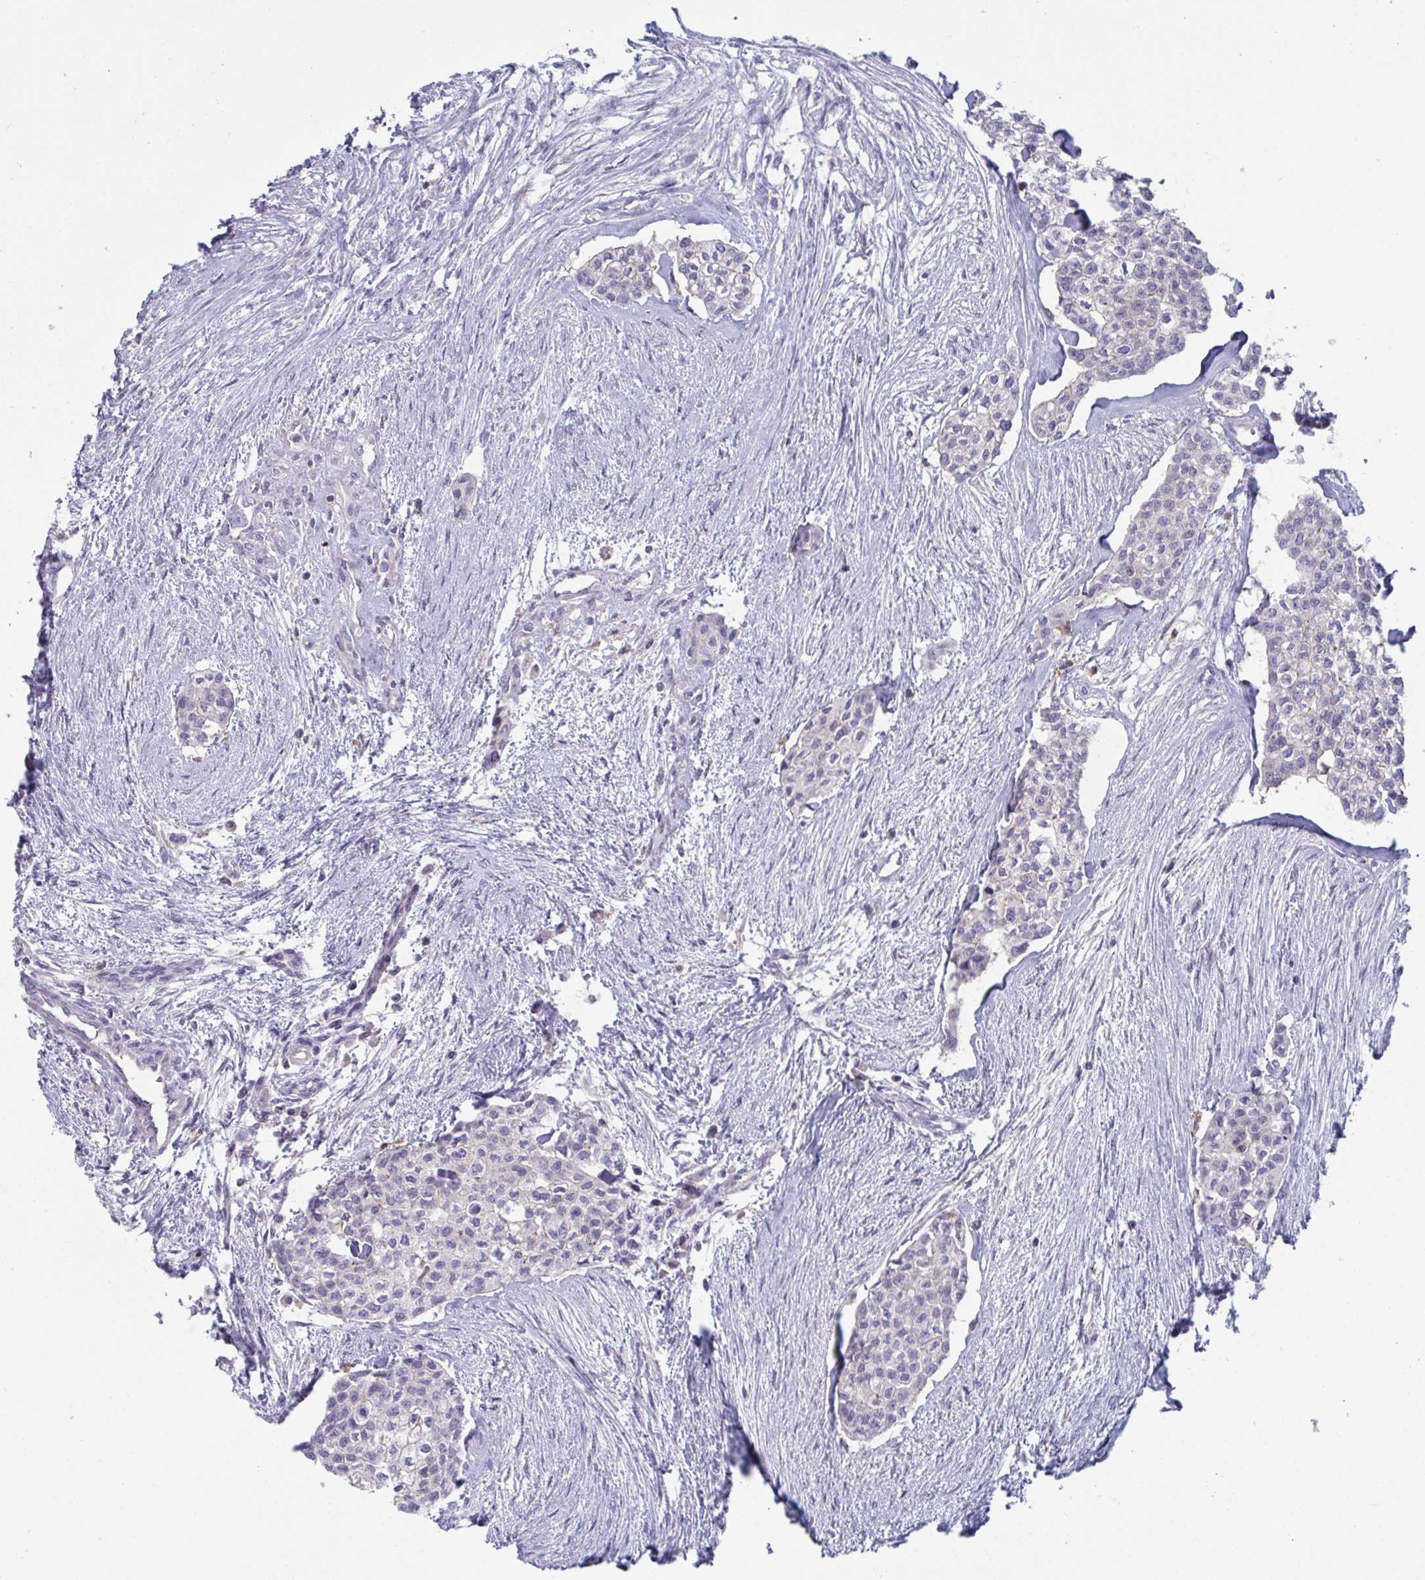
{"staining": {"intensity": "negative", "quantity": "none", "location": "none"}, "tissue": "head and neck cancer", "cell_type": "Tumor cells", "image_type": "cancer", "snomed": [{"axis": "morphology", "description": "Adenocarcinoma, NOS"}, {"axis": "topography", "description": "Head-Neck"}], "caption": "Head and neck cancer (adenocarcinoma) stained for a protein using immunohistochemistry (IHC) reveals no expression tumor cells.", "gene": "DISP2", "patient": {"sex": "male", "age": 81}}